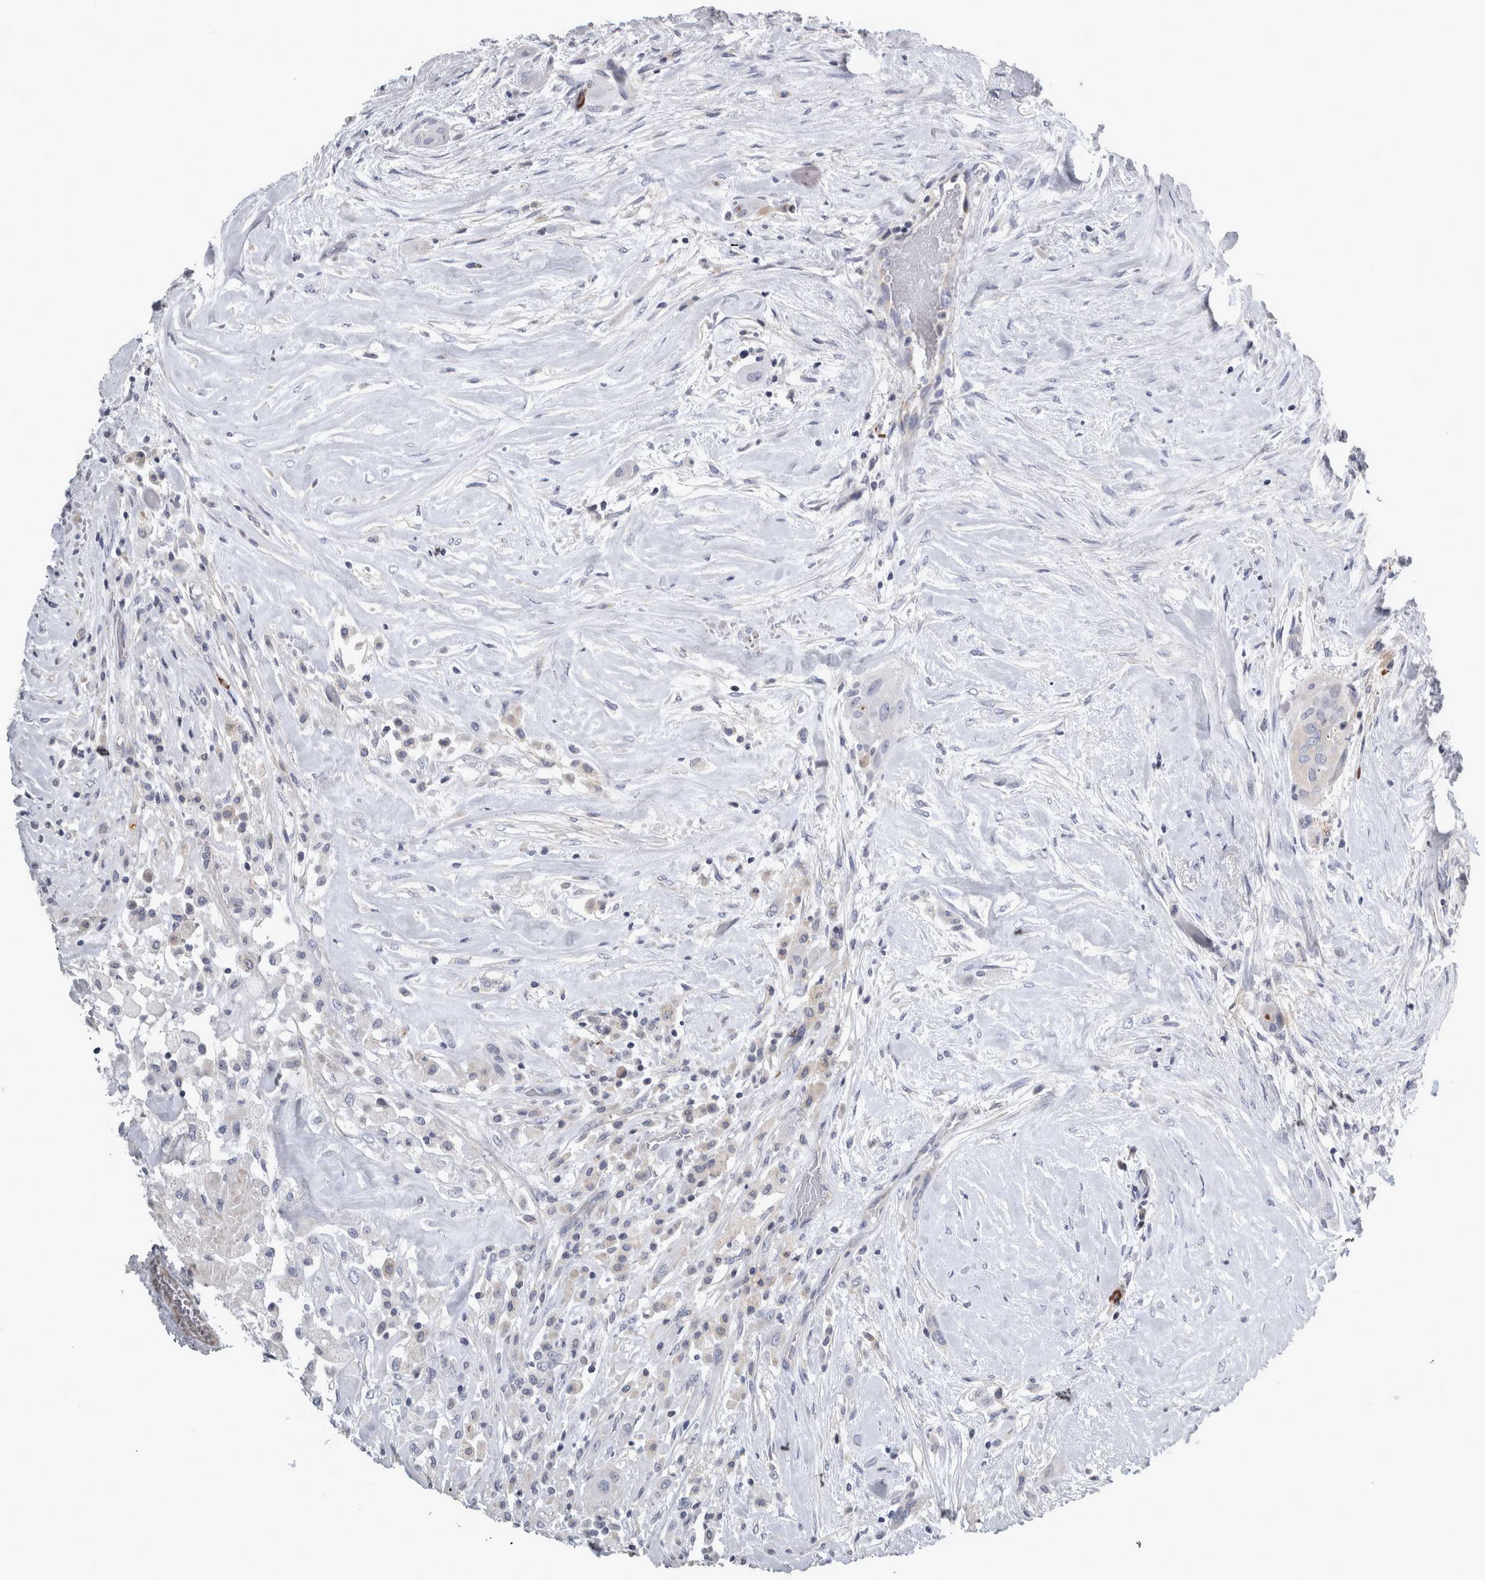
{"staining": {"intensity": "weak", "quantity": "<25%", "location": "cytoplasmic/membranous"}, "tissue": "thyroid cancer", "cell_type": "Tumor cells", "image_type": "cancer", "snomed": [{"axis": "morphology", "description": "Papillary adenocarcinoma, NOS"}, {"axis": "topography", "description": "Thyroid gland"}], "caption": "Tumor cells are negative for protein expression in human thyroid papillary adenocarcinoma. Nuclei are stained in blue.", "gene": "TCAP", "patient": {"sex": "female", "age": 59}}